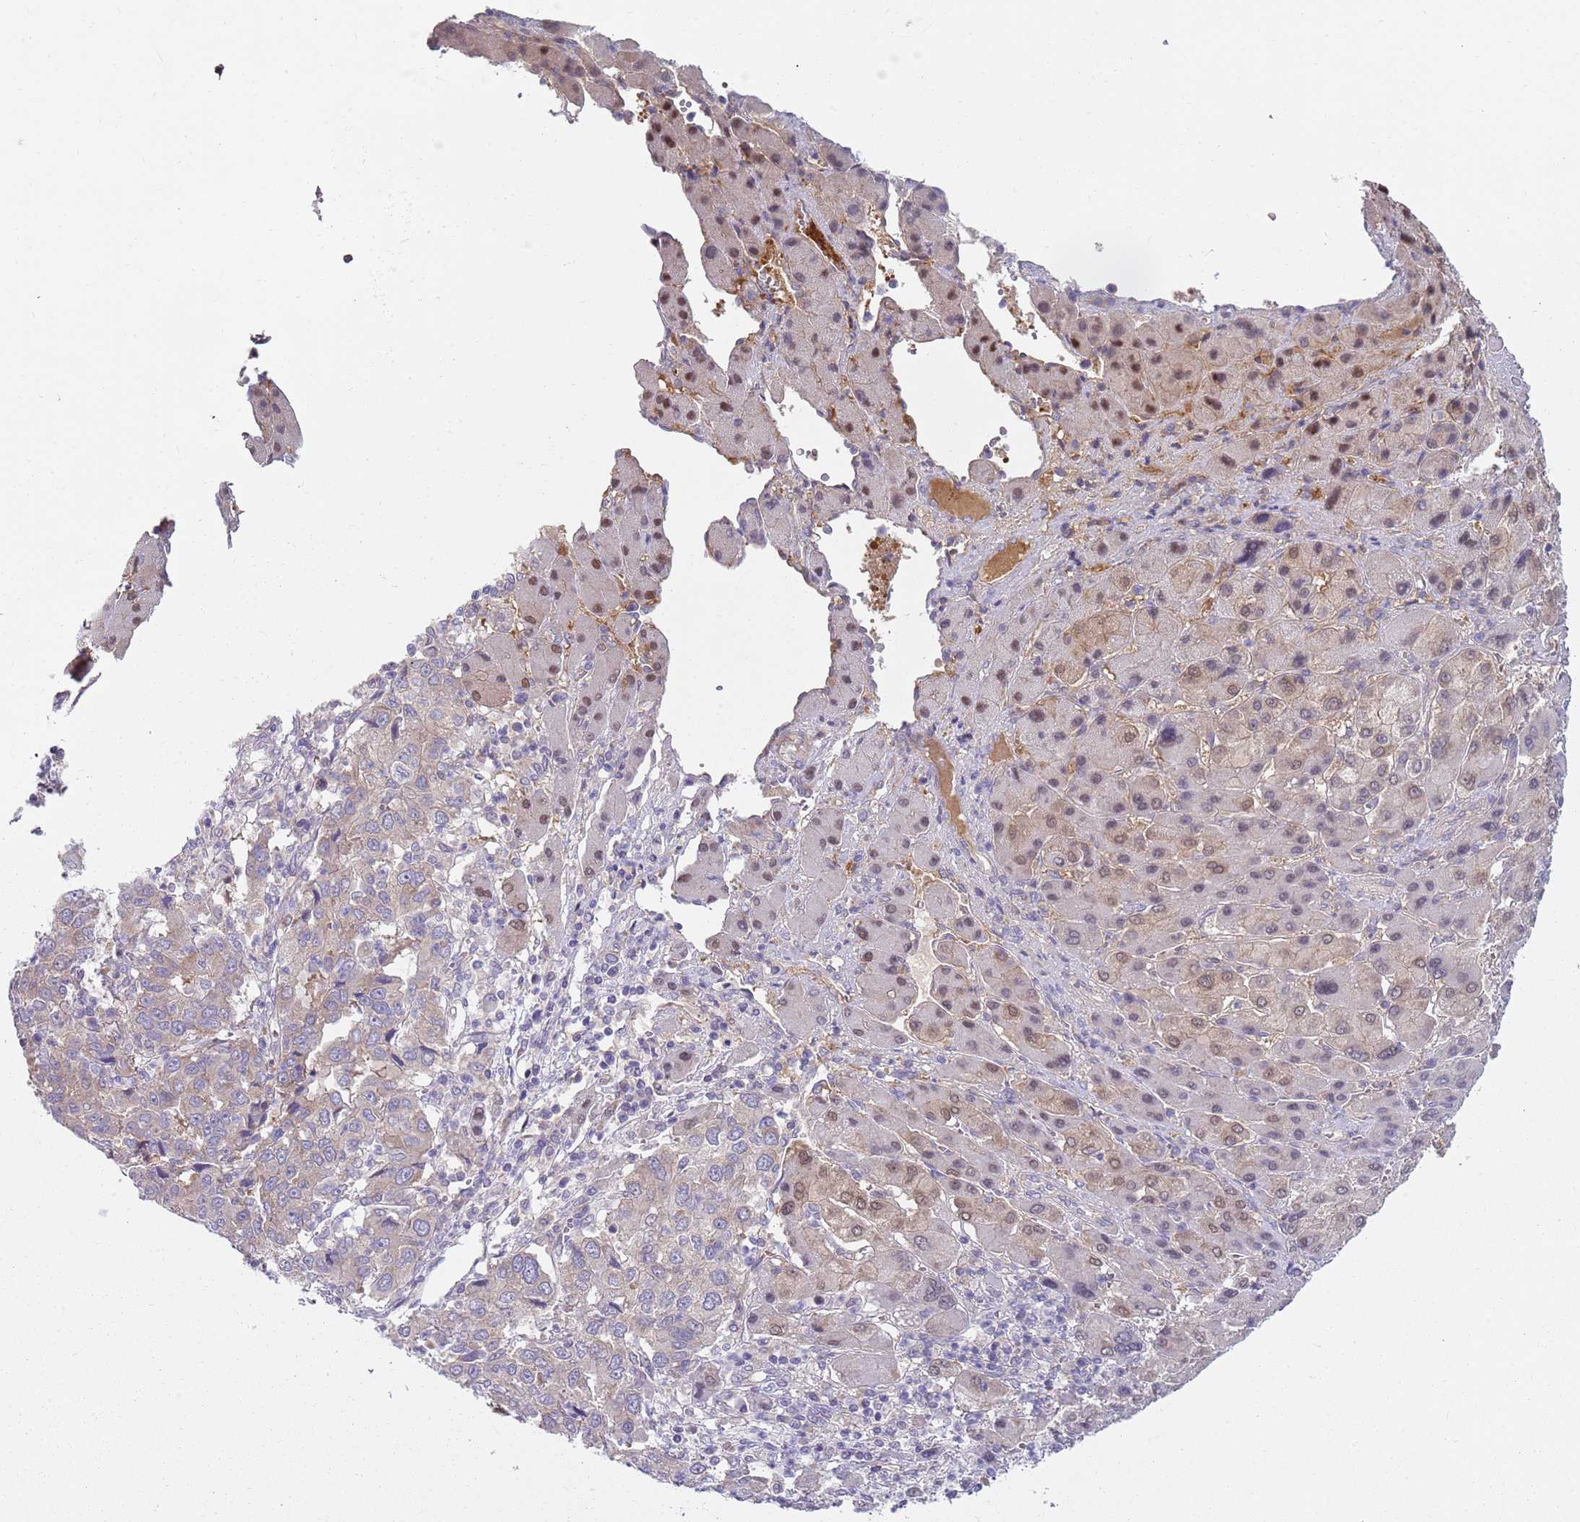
{"staining": {"intensity": "weak", "quantity": "25%-75%", "location": "cytoplasmic/membranous"}, "tissue": "liver cancer", "cell_type": "Tumor cells", "image_type": "cancer", "snomed": [{"axis": "morphology", "description": "Carcinoma, Hepatocellular, NOS"}, {"axis": "topography", "description": "Liver"}], "caption": "This is an image of immunohistochemistry staining of hepatocellular carcinoma (liver), which shows weak staining in the cytoplasmic/membranous of tumor cells.", "gene": "SLC26A6", "patient": {"sex": "male", "age": 63}}